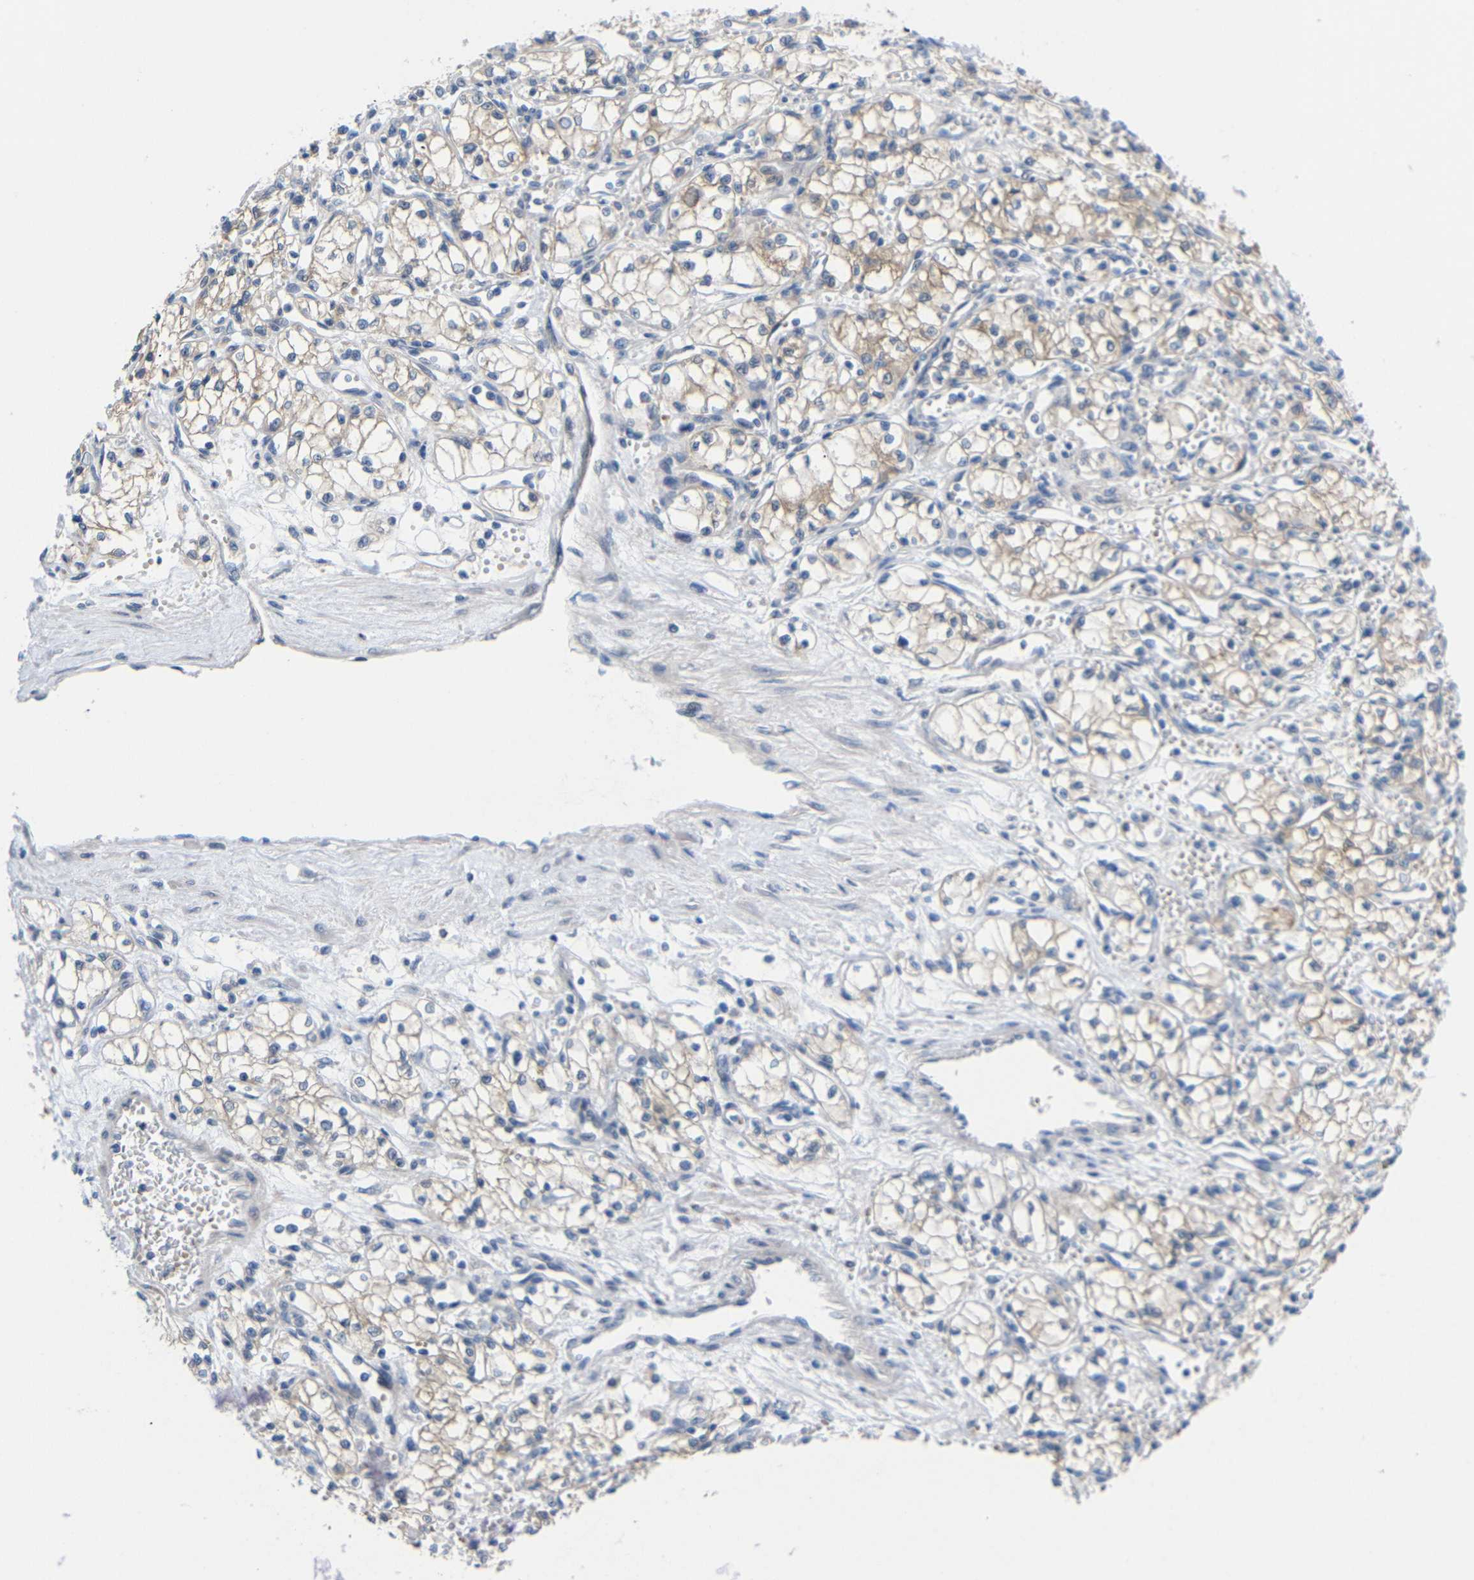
{"staining": {"intensity": "weak", "quantity": ">75%", "location": "cytoplasmic/membranous"}, "tissue": "renal cancer", "cell_type": "Tumor cells", "image_type": "cancer", "snomed": [{"axis": "morphology", "description": "Normal tissue, NOS"}, {"axis": "morphology", "description": "Adenocarcinoma, NOS"}, {"axis": "topography", "description": "Kidney"}], "caption": "Renal adenocarcinoma stained with a brown dye reveals weak cytoplasmic/membranous positive positivity in approximately >75% of tumor cells.", "gene": "CMTM1", "patient": {"sex": "male", "age": 59}}